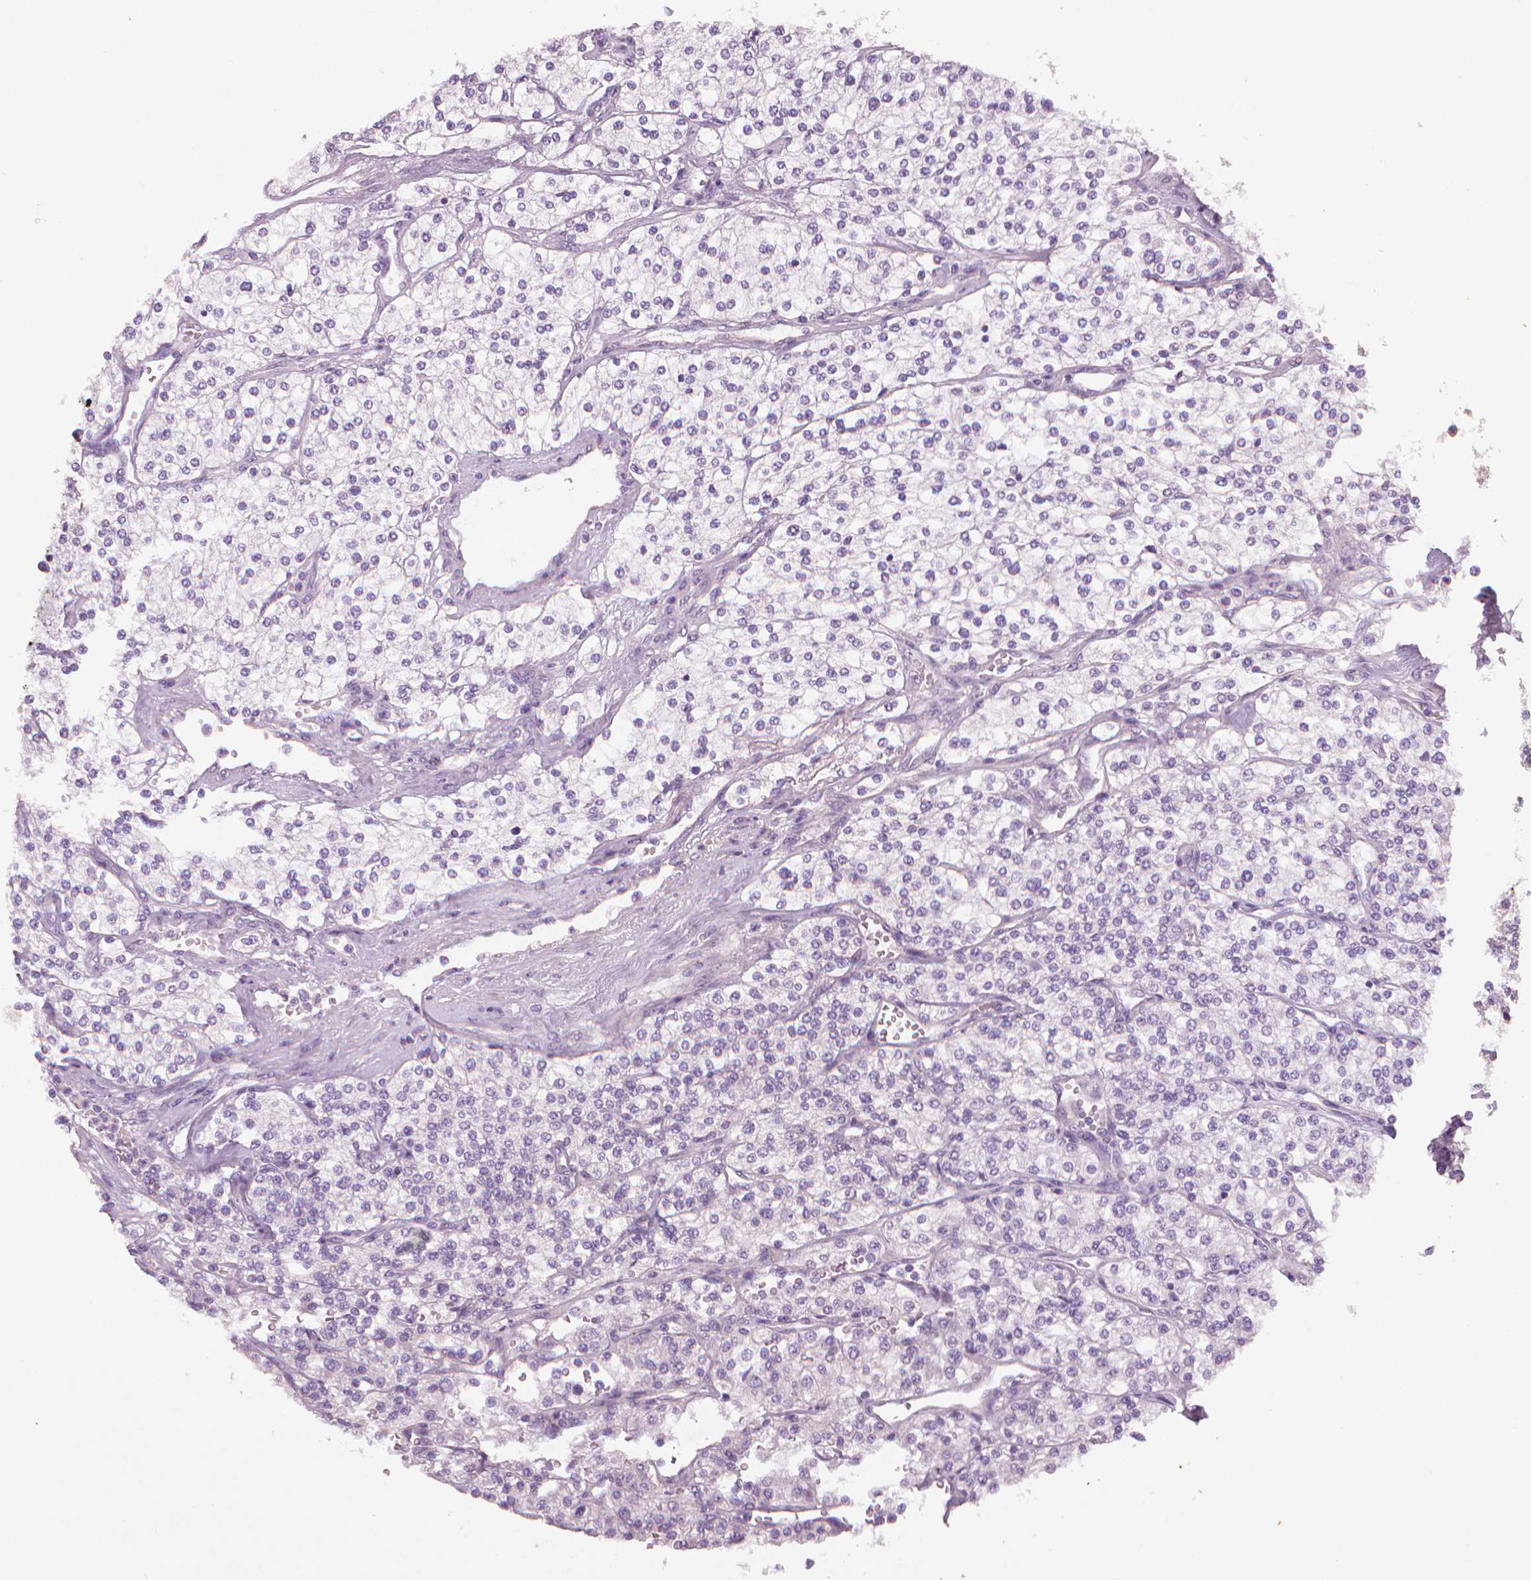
{"staining": {"intensity": "negative", "quantity": "none", "location": "none"}, "tissue": "renal cancer", "cell_type": "Tumor cells", "image_type": "cancer", "snomed": [{"axis": "morphology", "description": "Adenocarcinoma, NOS"}, {"axis": "topography", "description": "Kidney"}], "caption": "The IHC micrograph has no significant staining in tumor cells of renal cancer tissue.", "gene": "MKI67", "patient": {"sex": "male", "age": 80}}